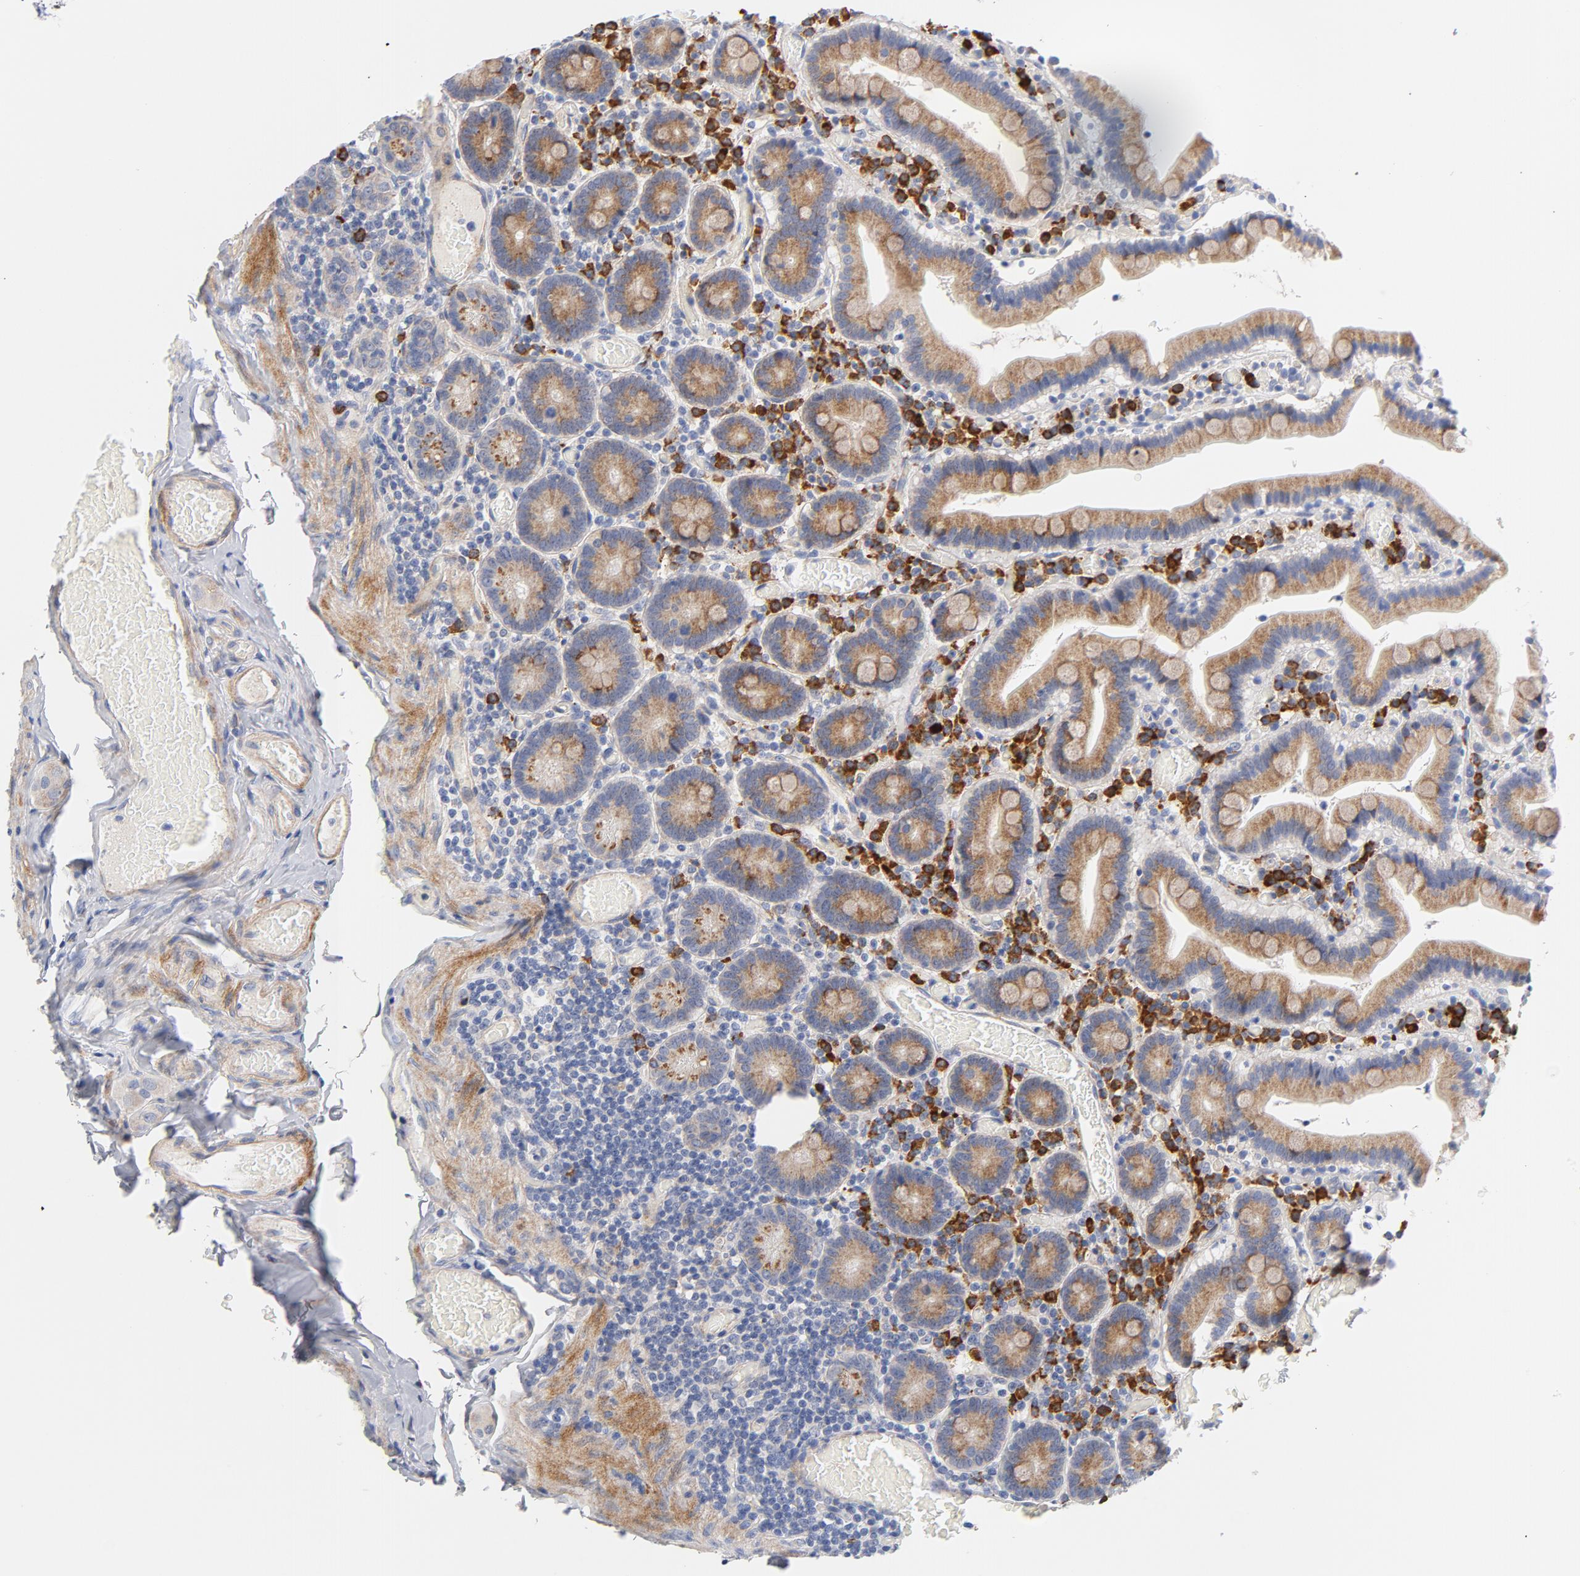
{"staining": {"intensity": "moderate", "quantity": ">75%", "location": "cytoplasmic/membranous"}, "tissue": "duodenum", "cell_type": "Glandular cells", "image_type": "normal", "snomed": [{"axis": "morphology", "description": "Normal tissue, NOS"}, {"axis": "topography", "description": "Duodenum"}], "caption": "High-magnification brightfield microscopy of benign duodenum stained with DAB (brown) and counterstained with hematoxylin (blue). glandular cells exhibit moderate cytoplasmic/membranous expression is seen in approximately>75% of cells. The protein is shown in brown color, while the nuclei are stained blue.", "gene": "RAPGEF3", "patient": {"sex": "female", "age": 53}}